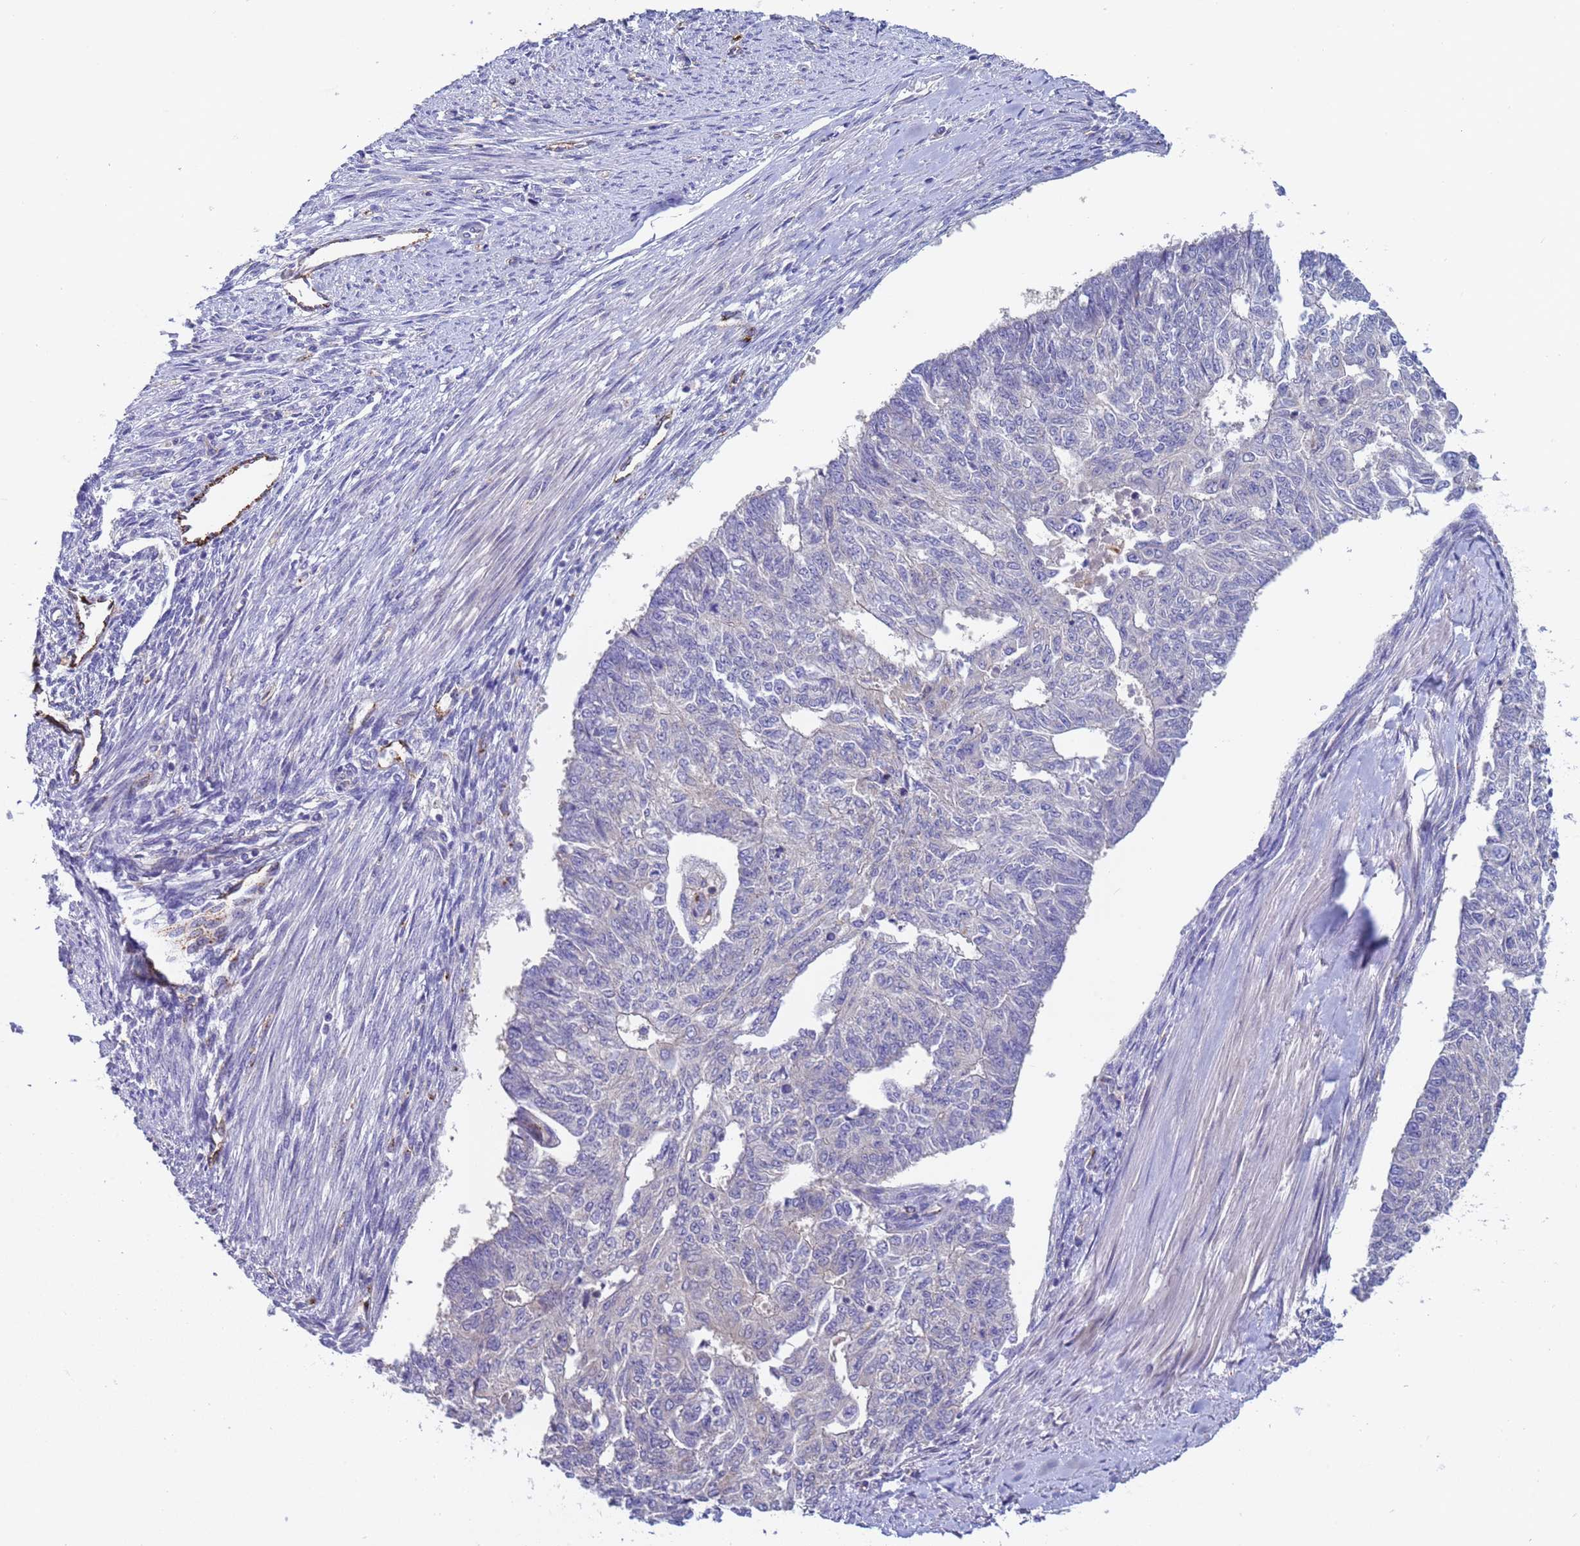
{"staining": {"intensity": "negative", "quantity": "none", "location": "none"}, "tissue": "endometrial cancer", "cell_type": "Tumor cells", "image_type": "cancer", "snomed": [{"axis": "morphology", "description": "Adenocarcinoma, NOS"}, {"axis": "topography", "description": "Endometrium"}], "caption": "High power microscopy image of an immunohistochemistry micrograph of endometrial cancer (adenocarcinoma), revealing no significant expression in tumor cells.", "gene": "ZNF248", "patient": {"sex": "female", "age": 32}}